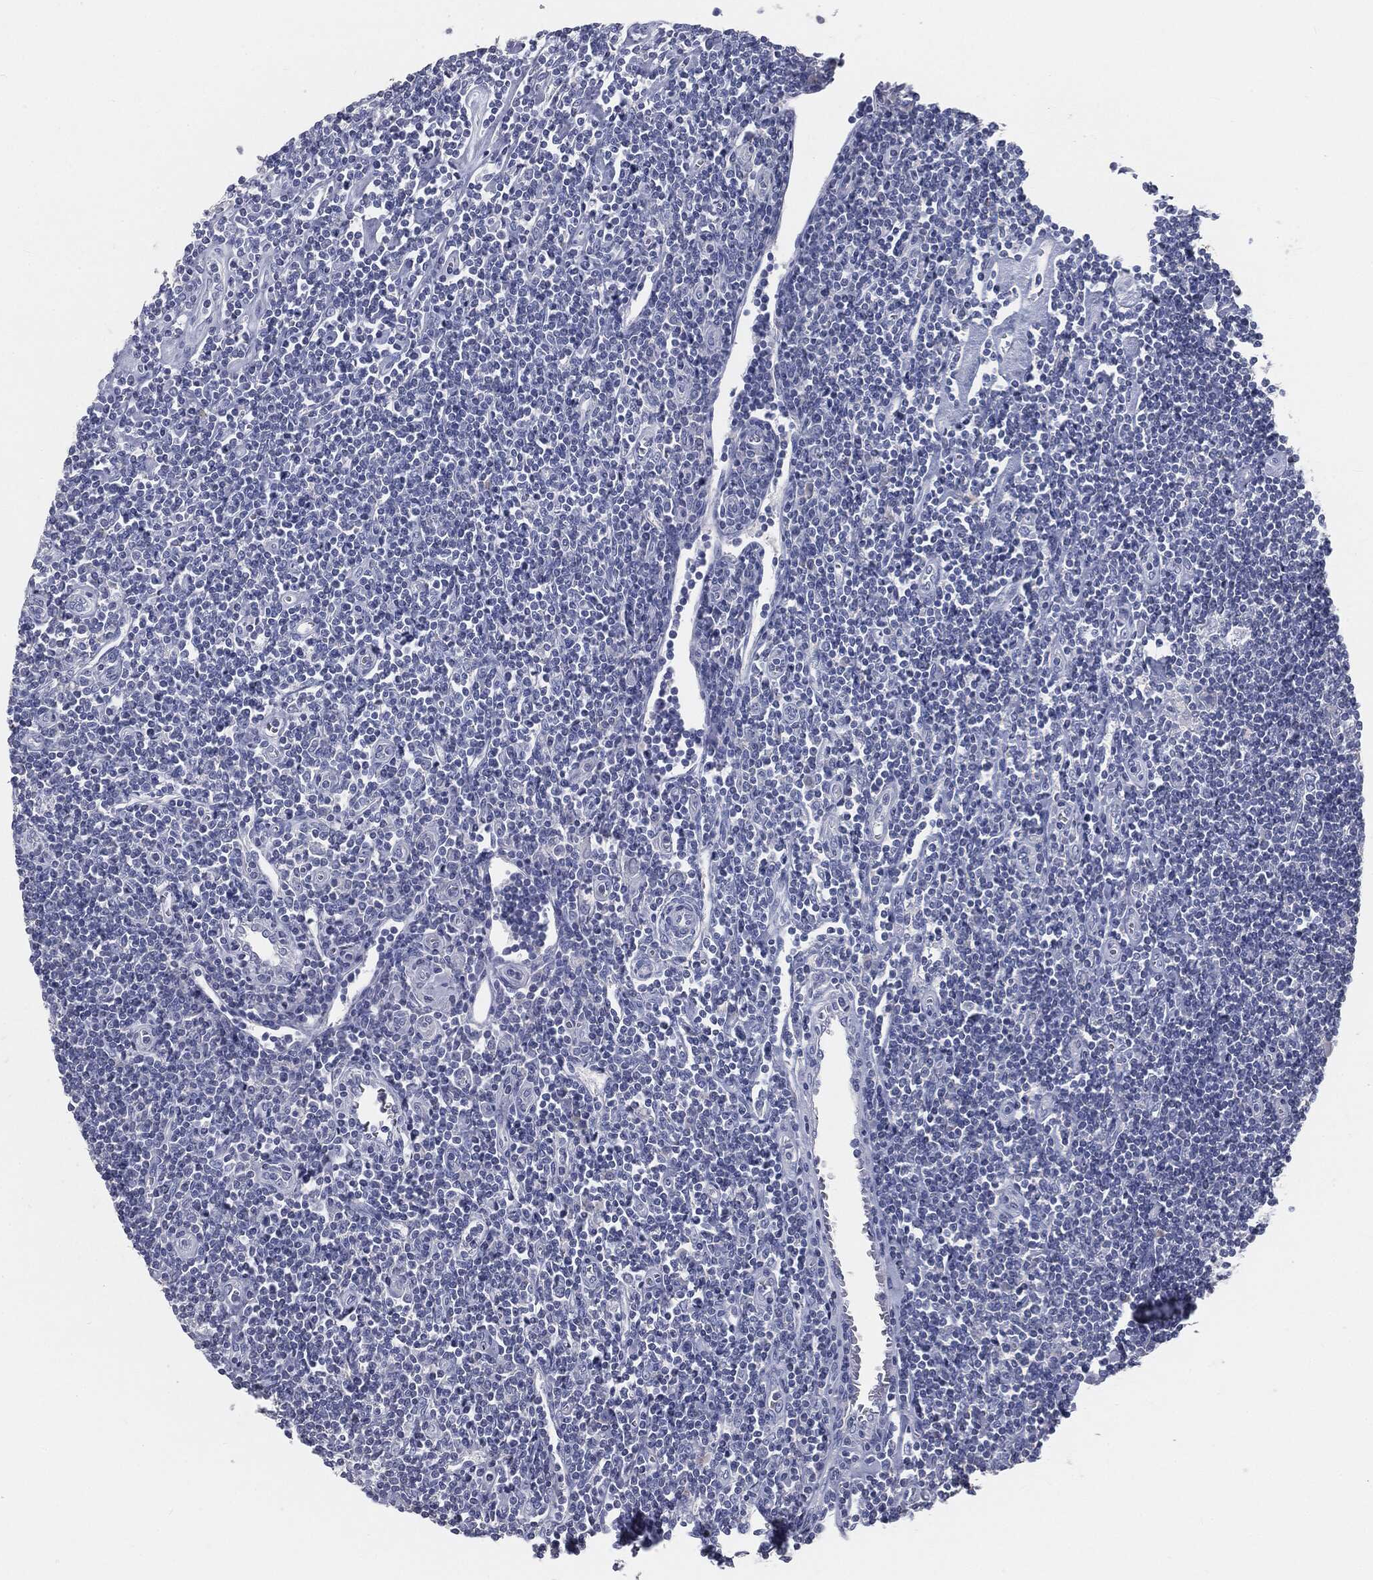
{"staining": {"intensity": "negative", "quantity": "none", "location": "none"}, "tissue": "lymphoma", "cell_type": "Tumor cells", "image_type": "cancer", "snomed": [{"axis": "morphology", "description": "Hodgkin's disease, NOS"}, {"axis": "topography", "description": "Lymph node"}], "caption": "DAB (3,3'-diaminobenzidine) immunohistochemical staining of human Hodgkin's disease reveals no significant positivity in tumor cells.", "gene": "CAV3", "patient": {"sex": "male", "age": 40}}